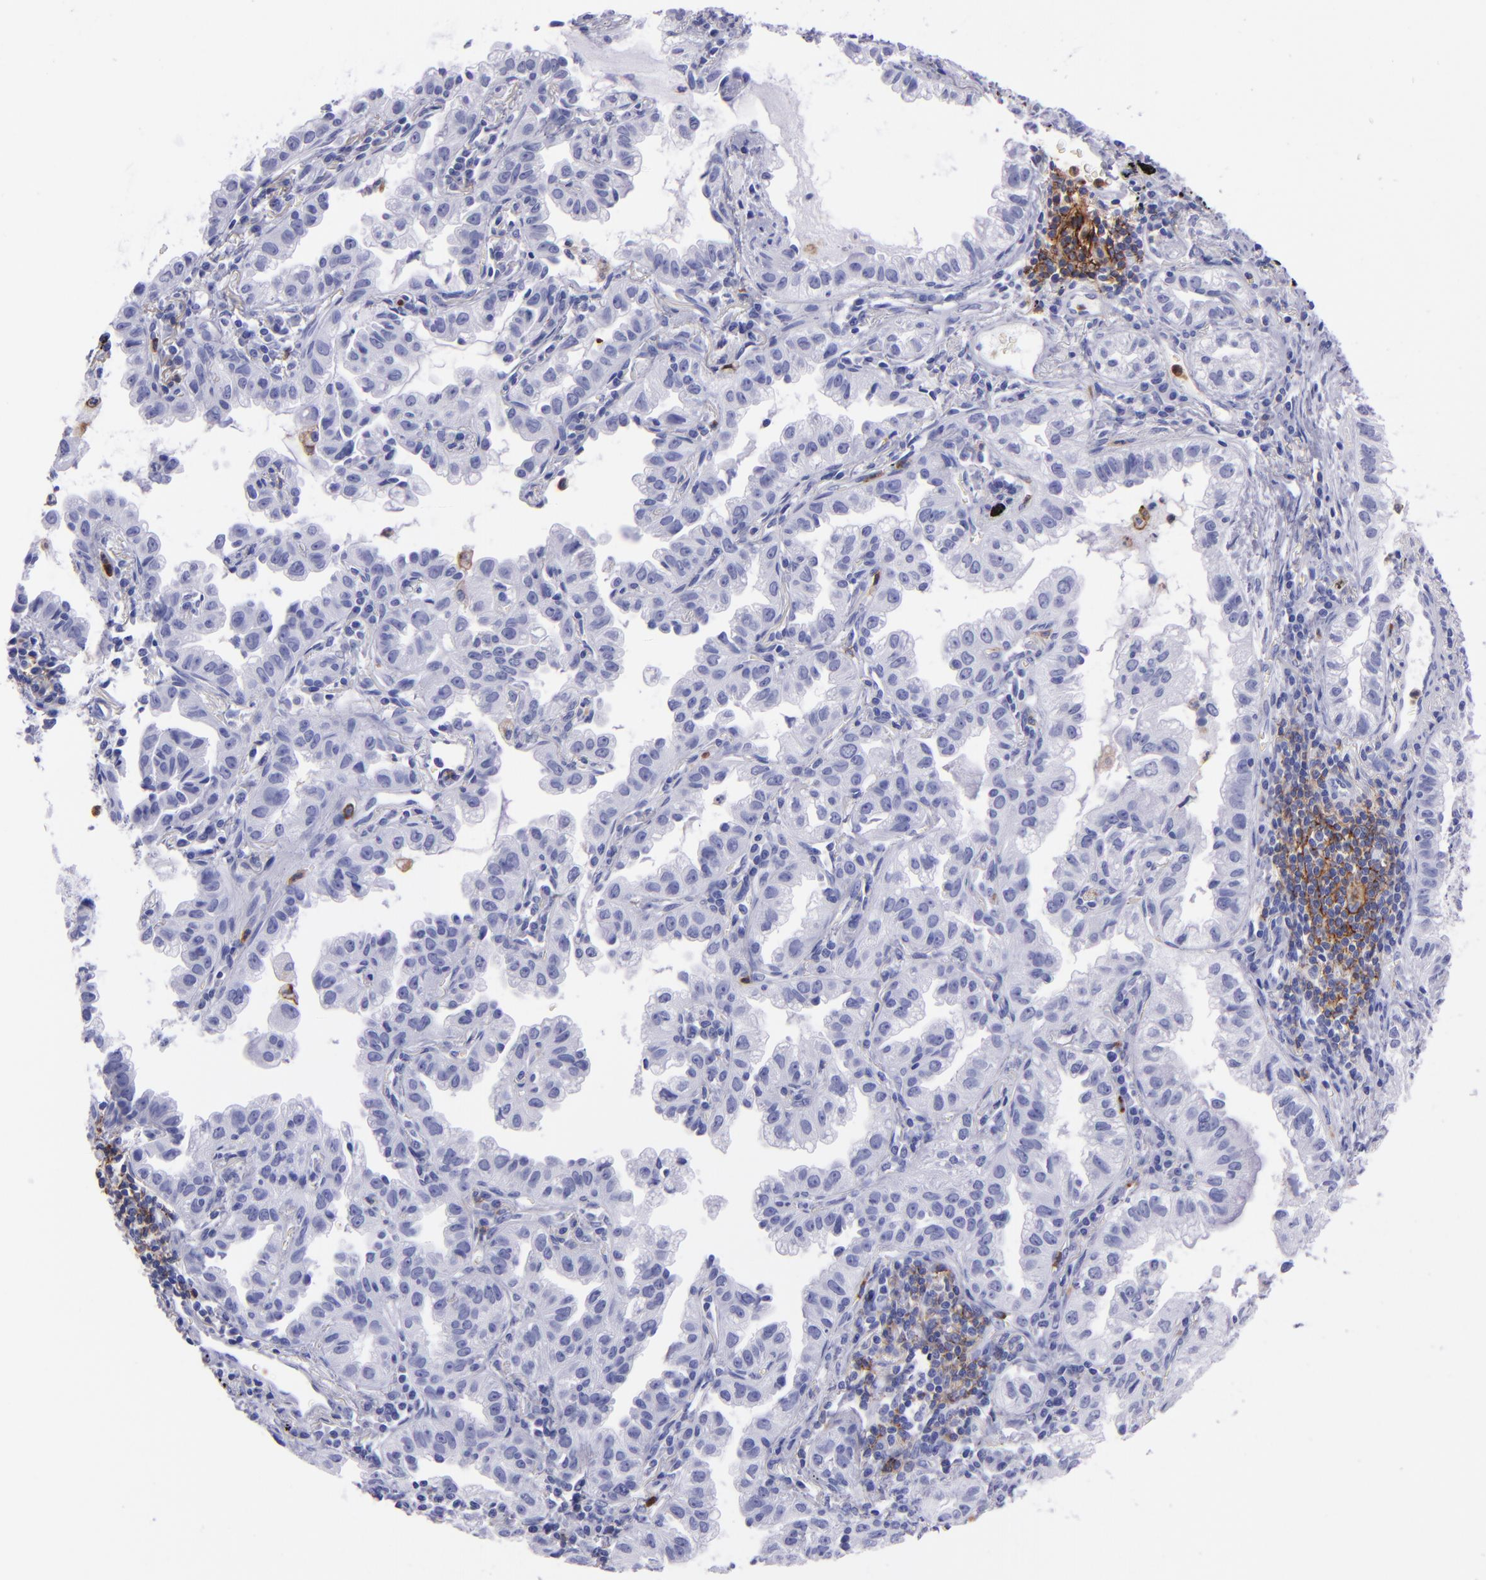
{"staining": {"intensity": "negative", "quantity": "none", "location": "none"}, "tissue": "lung cancer", "cell_type": "Tumor cells", "image_type": "cancer", "snomed": [{"axis": "morphology", "description": "Adenocarcinoma, NOS"}, {"axis": "topography", "description": "Lung"}], "caption": "An IHC photomicrograph of lung cancer is shown. There is no staining in tumor cells of lung cancer.", "gene": "CR1", "patient": {"sex": "female", "age": 50}}